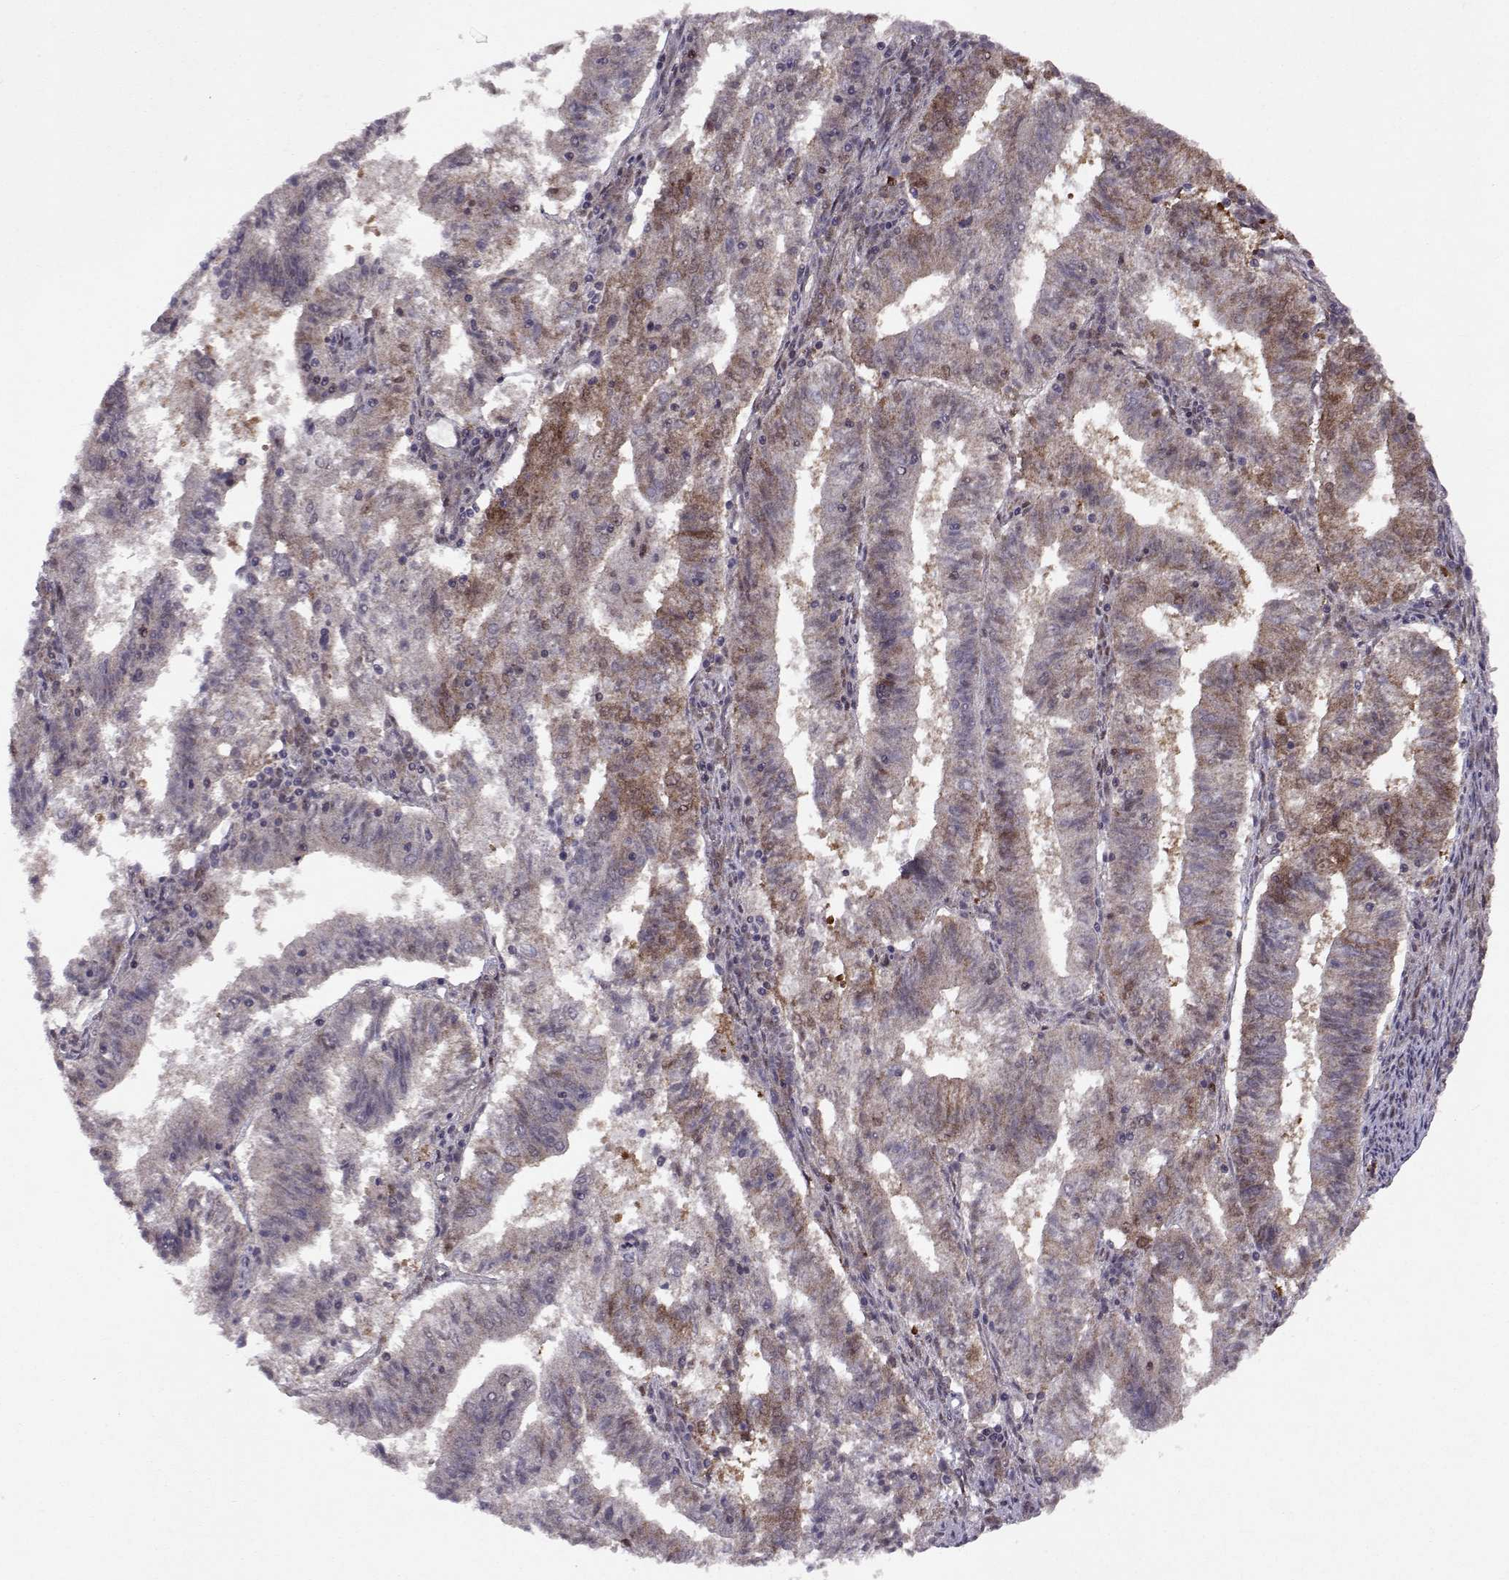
{"staining": {"intensity": "weak", "quantity": "25%-75%", "location": "cytoplasmic/membranous,nuclear"}, "tissue": "endometrial cancer", "cell_type": "Tumor cells", "image_type": "cancer", "snomed": [{"axis": "morphology", "description": "Adenocarcinoma, NOS"}, {"axis": "topography", "description": "Endometrium"}], "caption": "High-power microscopy captured an IHC image of endometrial adenocarcinoma, revealing weak cytoplasmic/membranous and nuclear positivity in approximately 25%-75% of tumor cells.", "gene": "CDK4", "patient": {"sex": "female", "age": 82}}